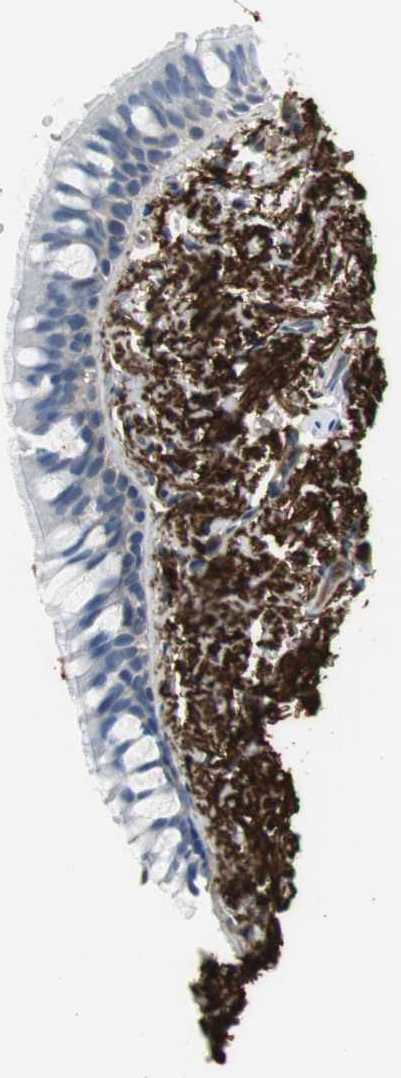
{"staining": {"intensity": "moderate", "quantity": "25%-75%", "location": "cytoplasmic/membranous"}, "tissue": "bronchus", "cell_type": "Respiratory epithelial cells", "image_type": "normal", "snomed": [{"axis": "morphology", "description": "Normal tissue, NOS"}, {"axis": "topography", "description": "Bronchus"}], "caption": "Brown immunohistochemical staining in normal human bronchus reveals moderate cytoplasmic/membranous positivity in approximately 25%-75% of respiratory epithelial cells. The staining was performed using DAB to visualize the protein expression in brown, while the nuclei were stained in blue with hematoxylin (Magnification: 20x).", "gene": "APCS", "patient": {"sex": "female", "age": 73}}